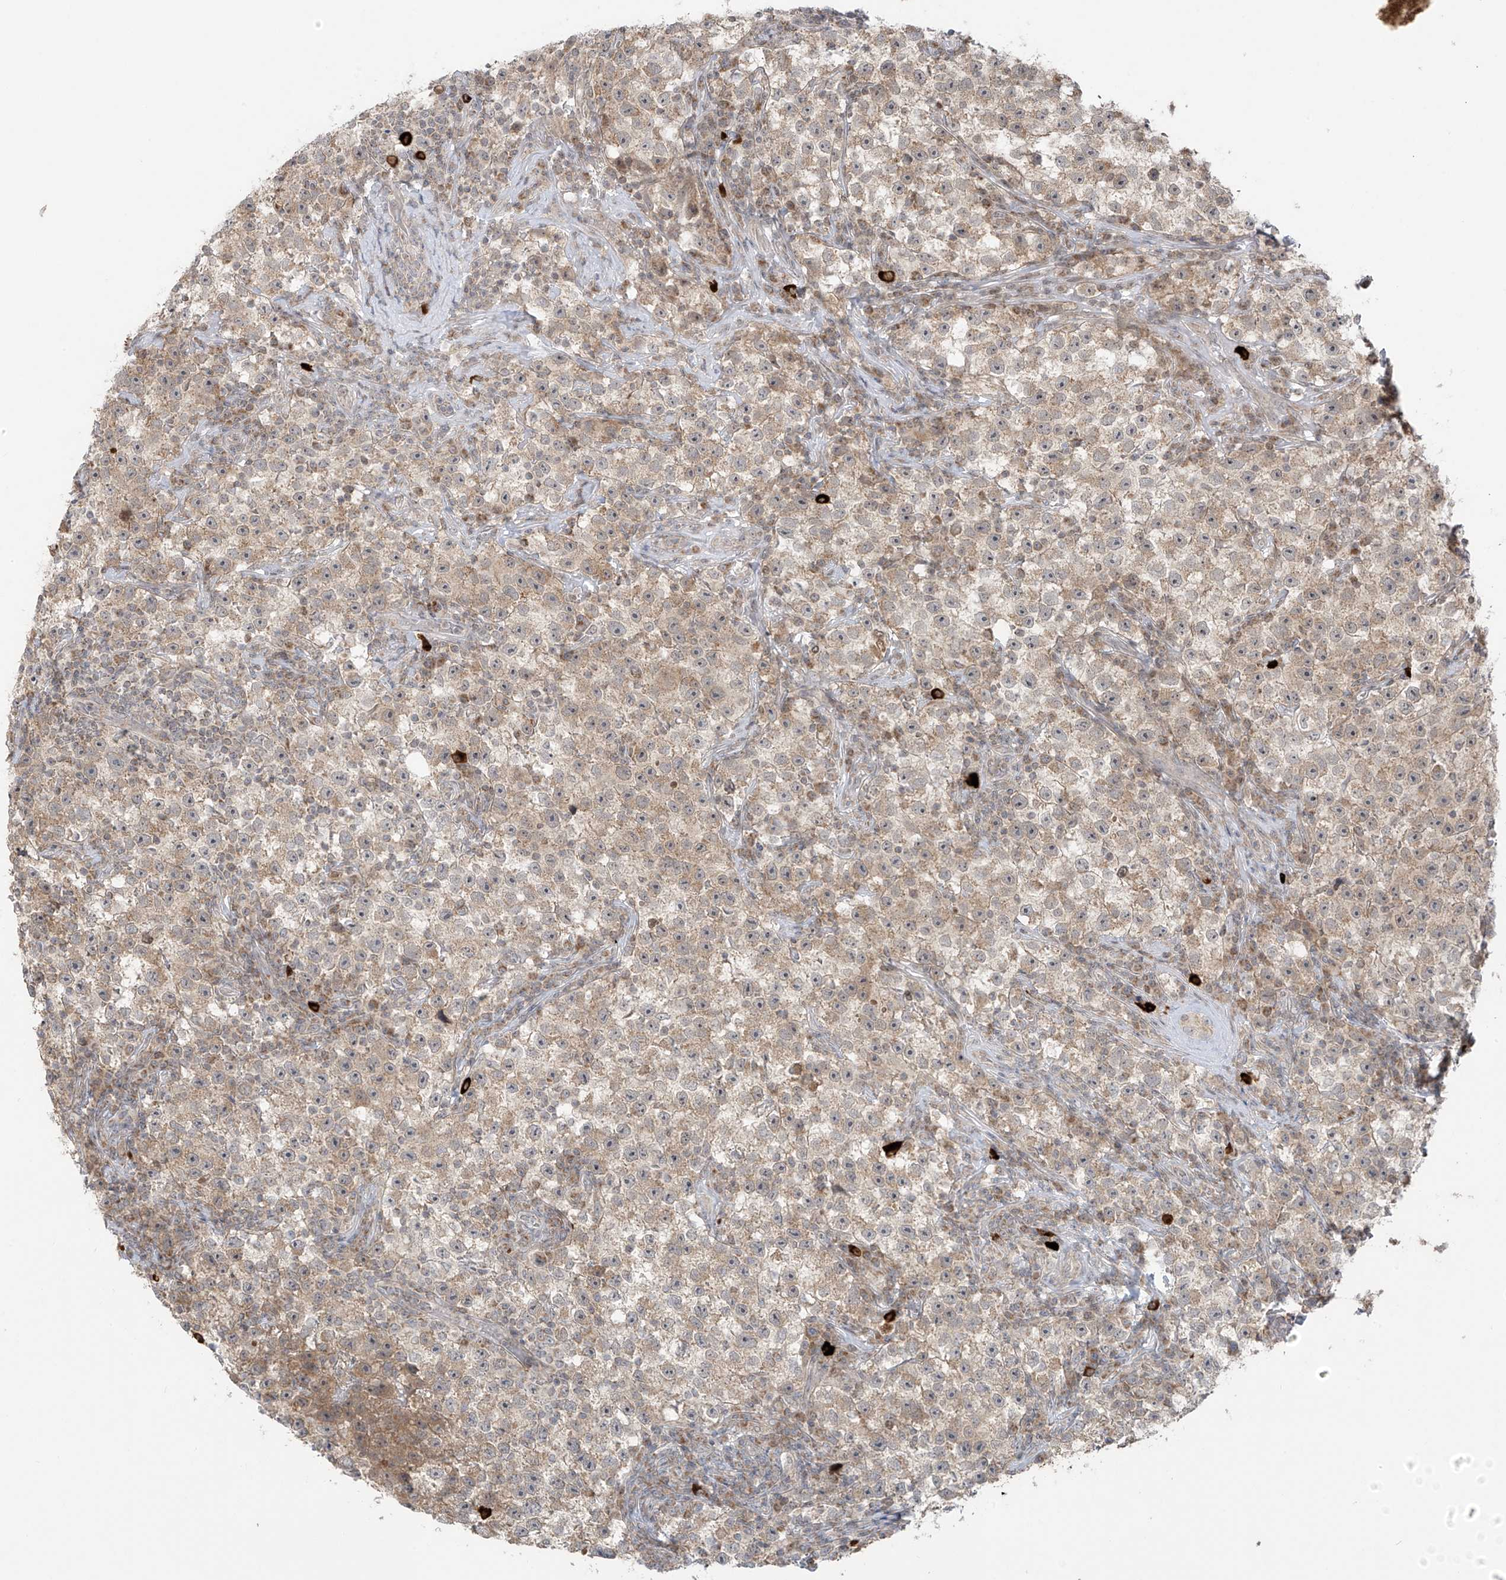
{"staining": {"intensity": "weak", "quantity": "25%-75%", "location": "cytoplasmic/membranous"}, "tissue": "testis cancer", "cell_type": "Tumor cells", "image_type": "cancer", "snomed": [{"axis": "morphology", "description": "Seminoma, NOS"}, {"axis": "topography", "description": "Testis"}], "caption": "Testis cancer (seminoma) was stained to show a protein in brown. There is low levels of weak cytoplasmic/membranous expression in approximately 25%-75% of tumor cells.", "gene": "HDDC2", "patient": {"sex": "male", "age": 22}}